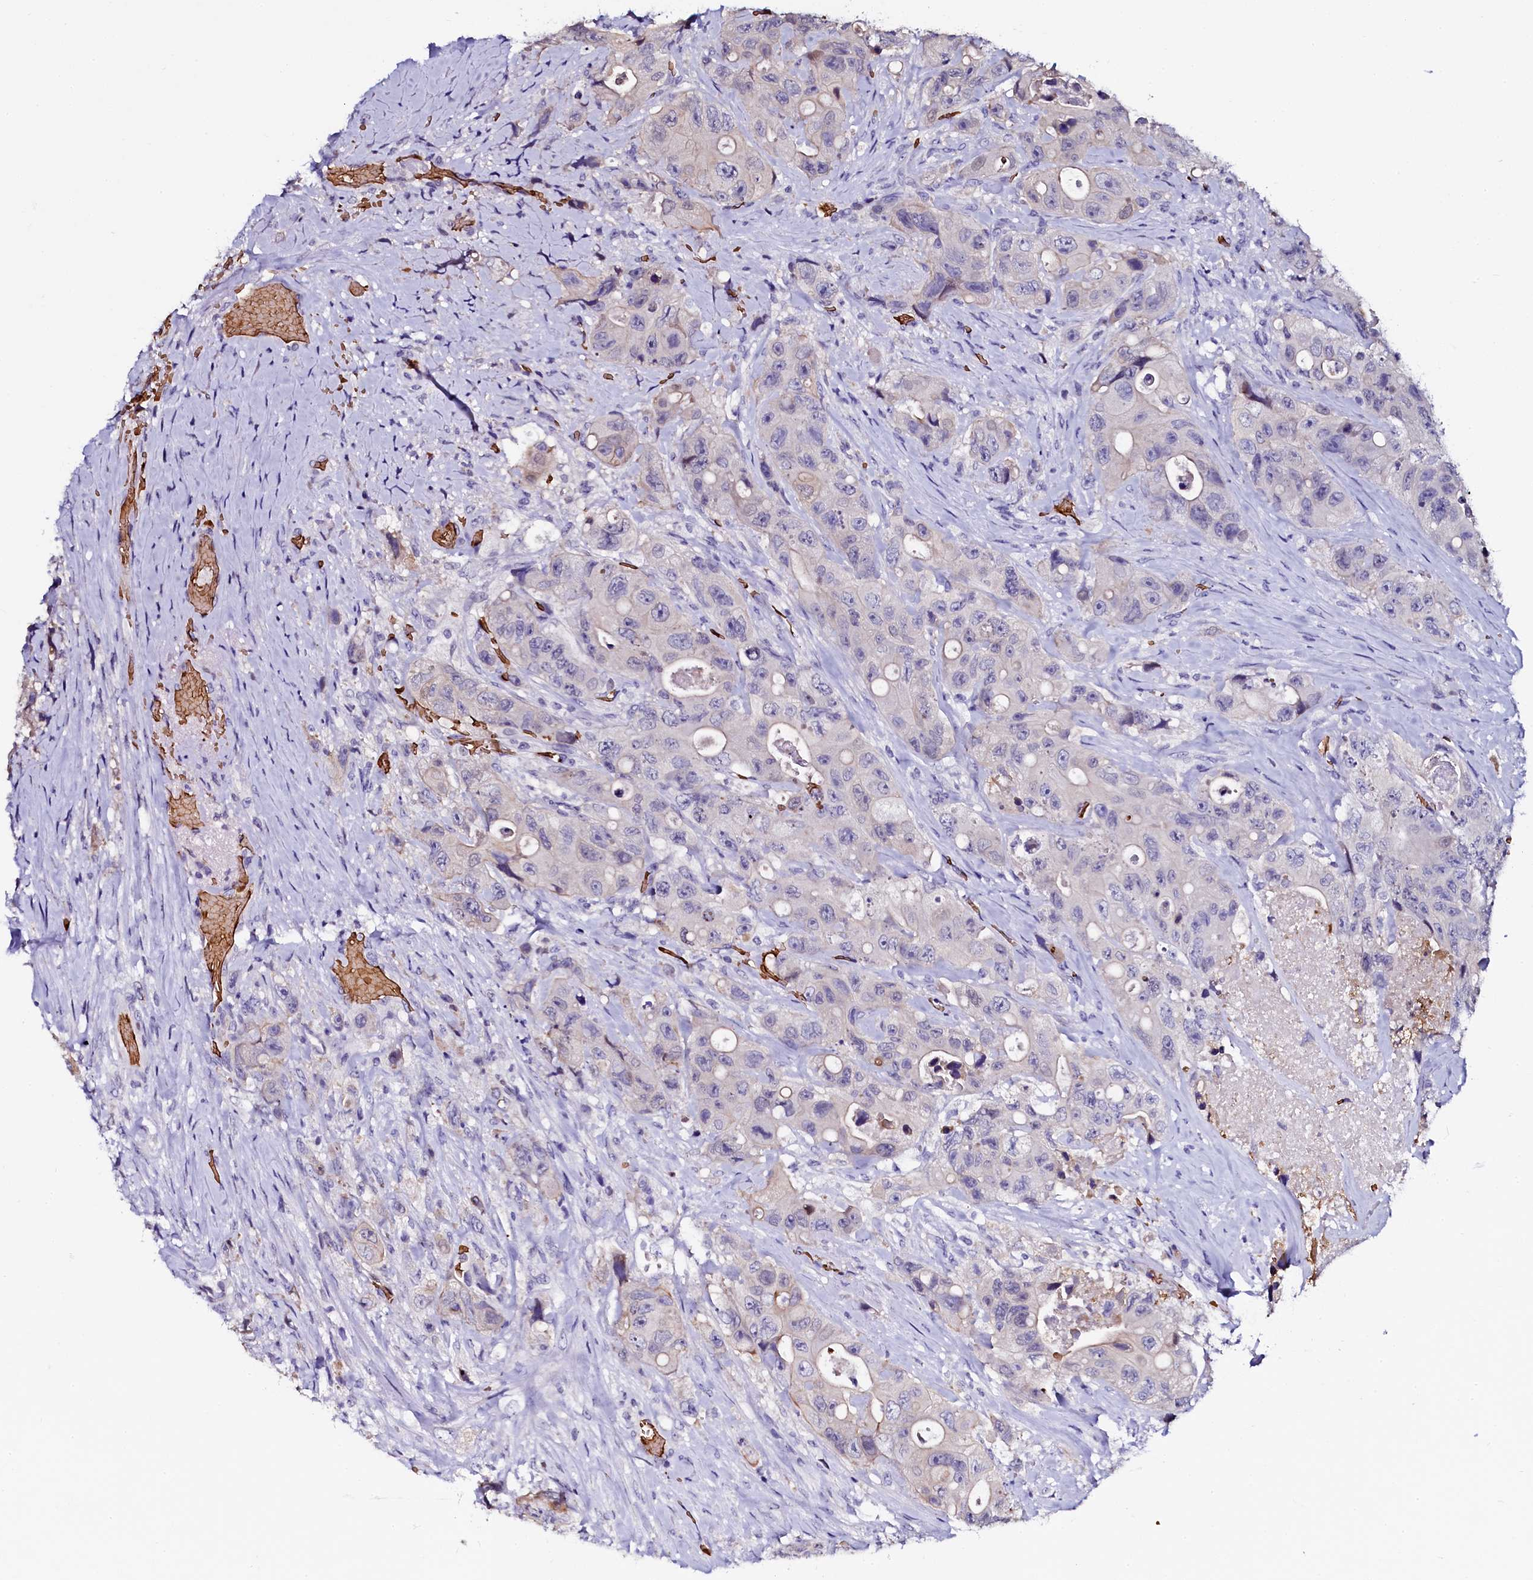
{"staining": {"intensity": "negative", "quantity": "none", "location": "none"}, "tissue": "colorectal cancer", "cell_type": "Tumor cells", "image_type": "cancer", "snomed": [{"axis": "morphology", "description": "Adenocarcinoma, NOS"}, {"axis": "topography", "description": "Colon"}], "caption": "High magnification brightfield microscopy of adenocarcinoma (colorectal) stained with DAB (brown) and counterstained with hematoxylin (blue): tumor cells show no significant expression.", "gene": "CTDSPL2", "patient": {"sex": "female", "age": 46}}